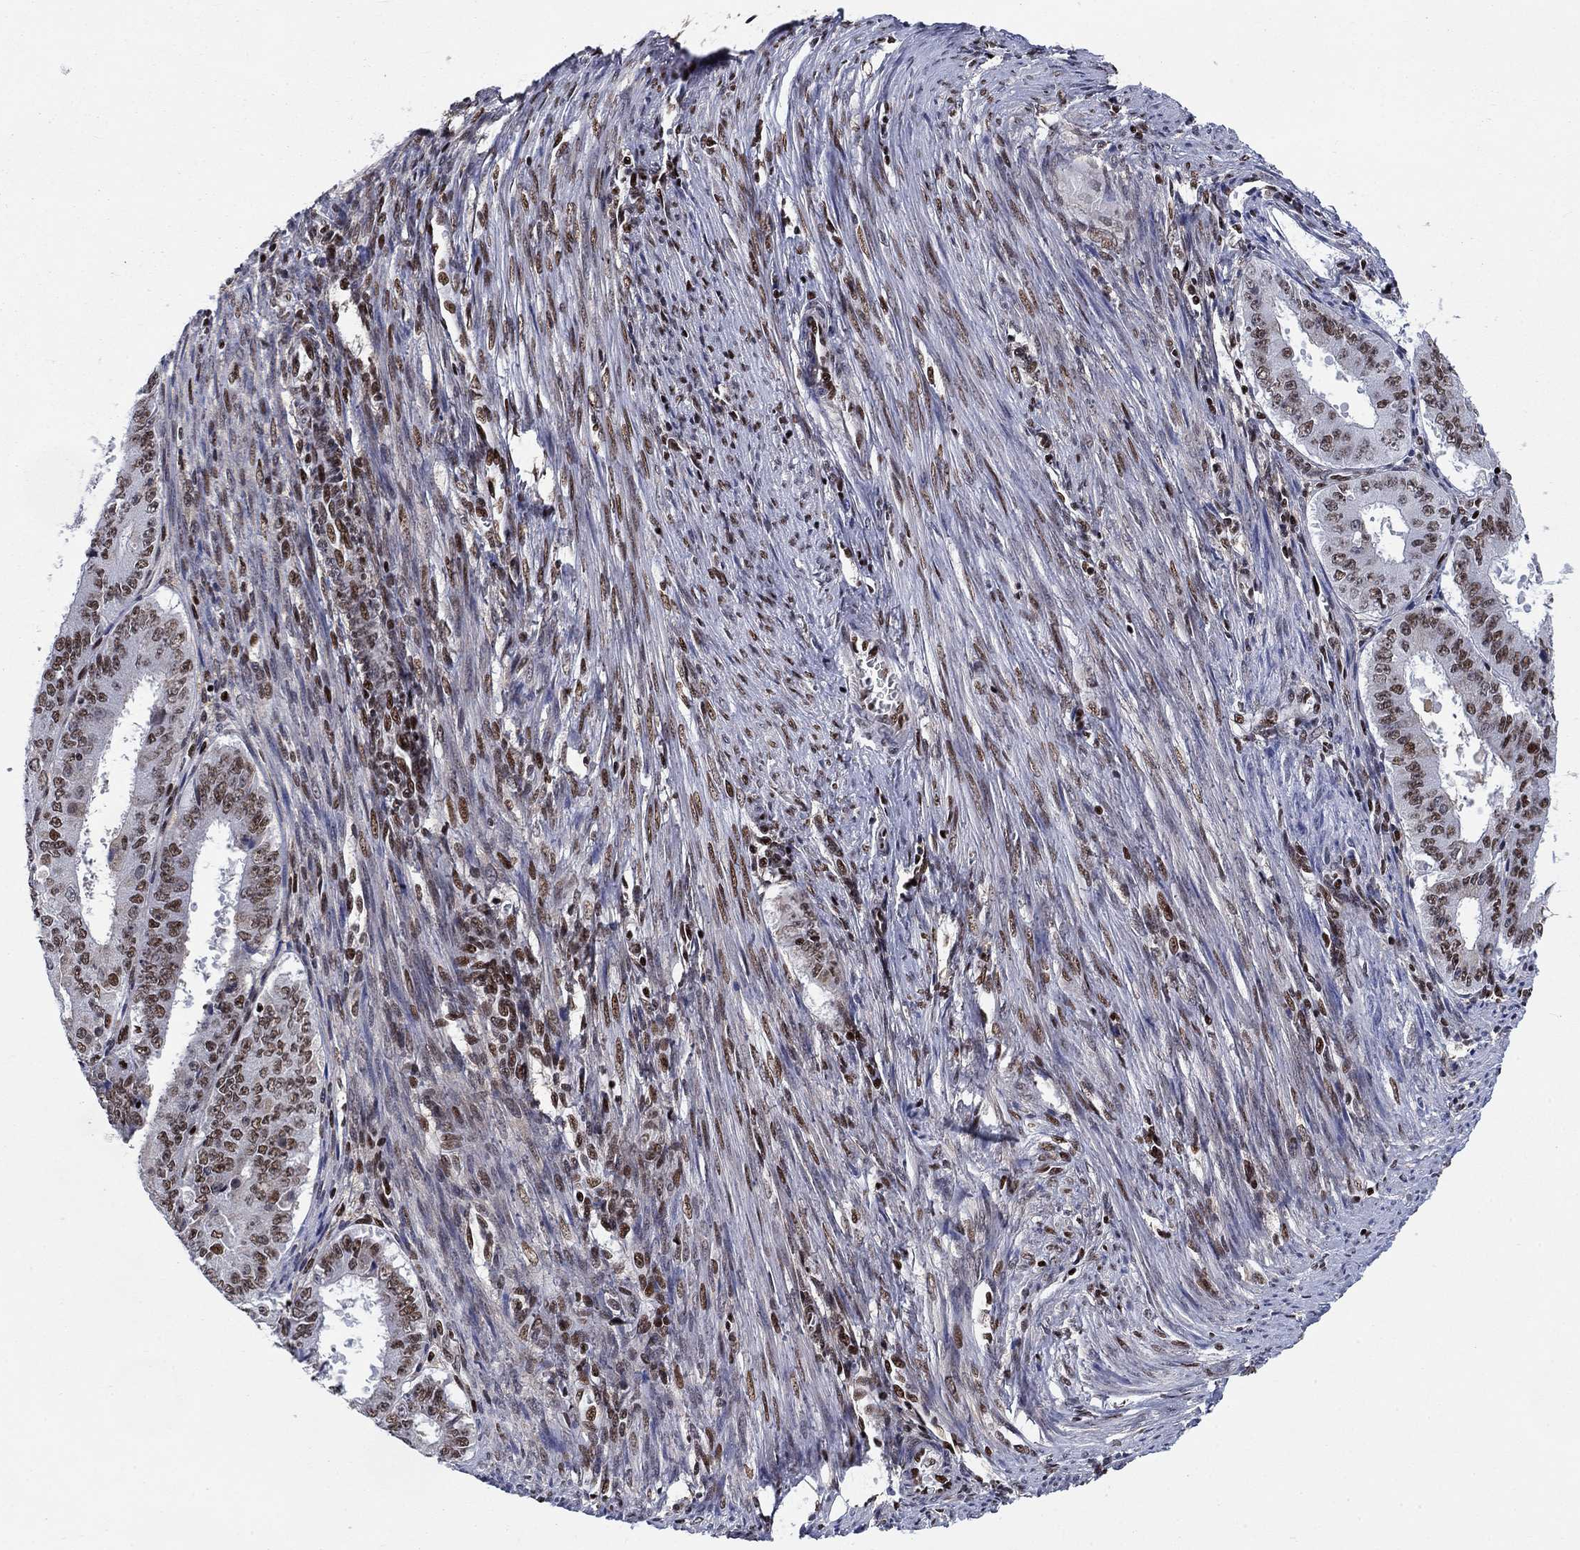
{"staining": {"intensity": "moderate", "quantity": ">75%", "location": "nuclear"}, "tissue": "ovarian cancer", "cell_type": "Tumor cells", "image_type": "cancer", "snomed": [{"axis": "morphology", "description": "Carcinoma, endometroid"}, {"axis": "topography", "description": "Ovary"}], "caption": "This image displays immunohistochemistry (IHC) staining of ovarian endometroid carcinoma, with medium moderate nuclear staining in about >75% of tumor cells.", "gene": "RPRD1B", "patient": {"sex": "female", "age": 42}}